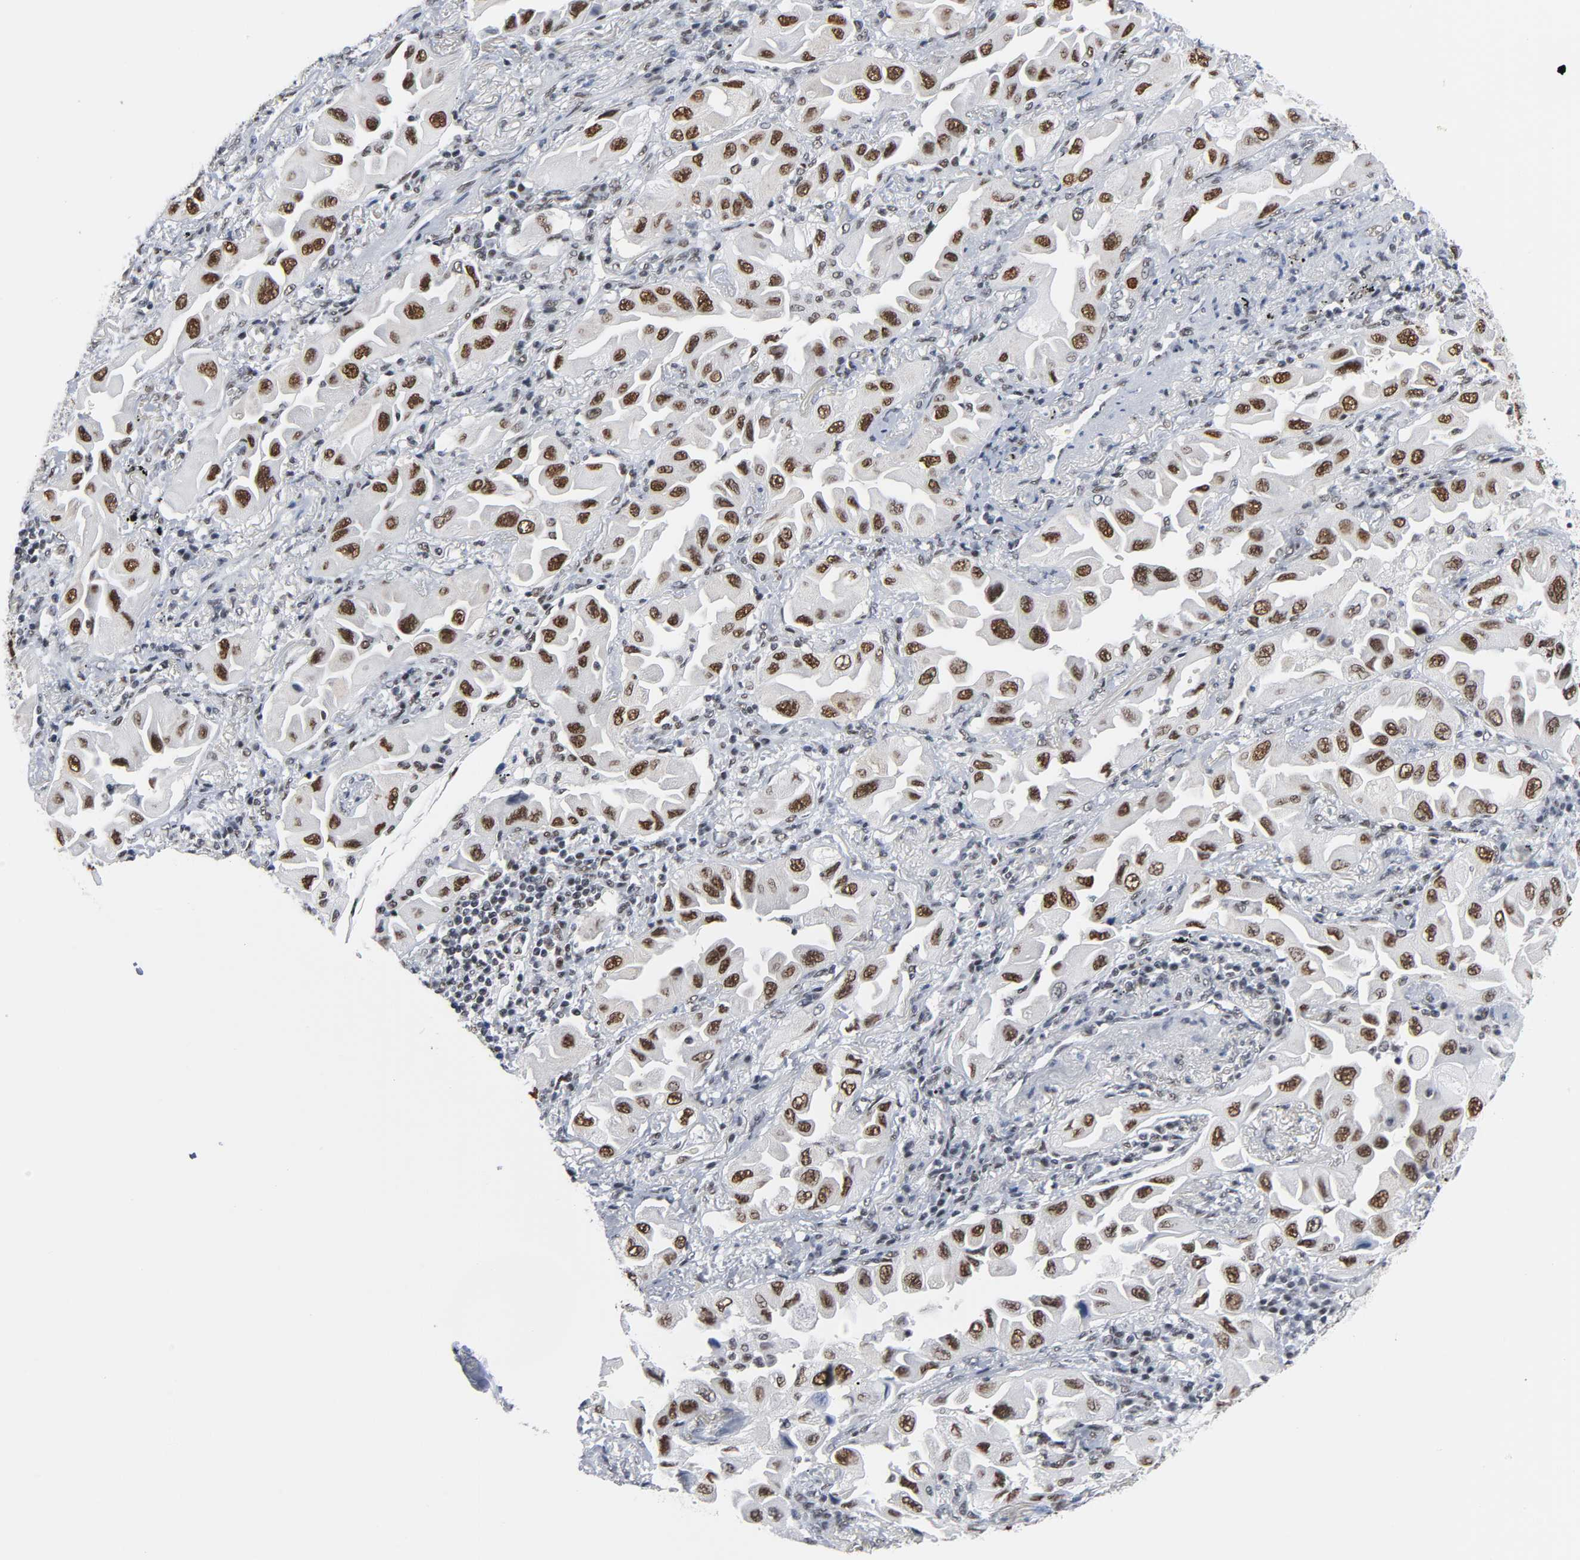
{"staining": {"intensity": "strong", "quantity": ">75%", "location": "cytoplasmic/membranous,nuclear"}, "tissue": "lung cancer", "cell_type": "Tumor cells", "image_type": "cancer", "snomed": [{"axis": "morphology", "description": "Adenocarcinoma, NOS"}, {"axis": "topography", "description": "Lung"}], "caption": "DAB (3,3'-diaminobenzidine) immunohistochemical staining of human lung cancer (adenocarcinoma) exhibits strong cytoplasmic/membranous and nuclear protein positivity in about >75% of tumor cells.", "gene": "CSTF2", "patient": {"sex": "female", "age": 65}}